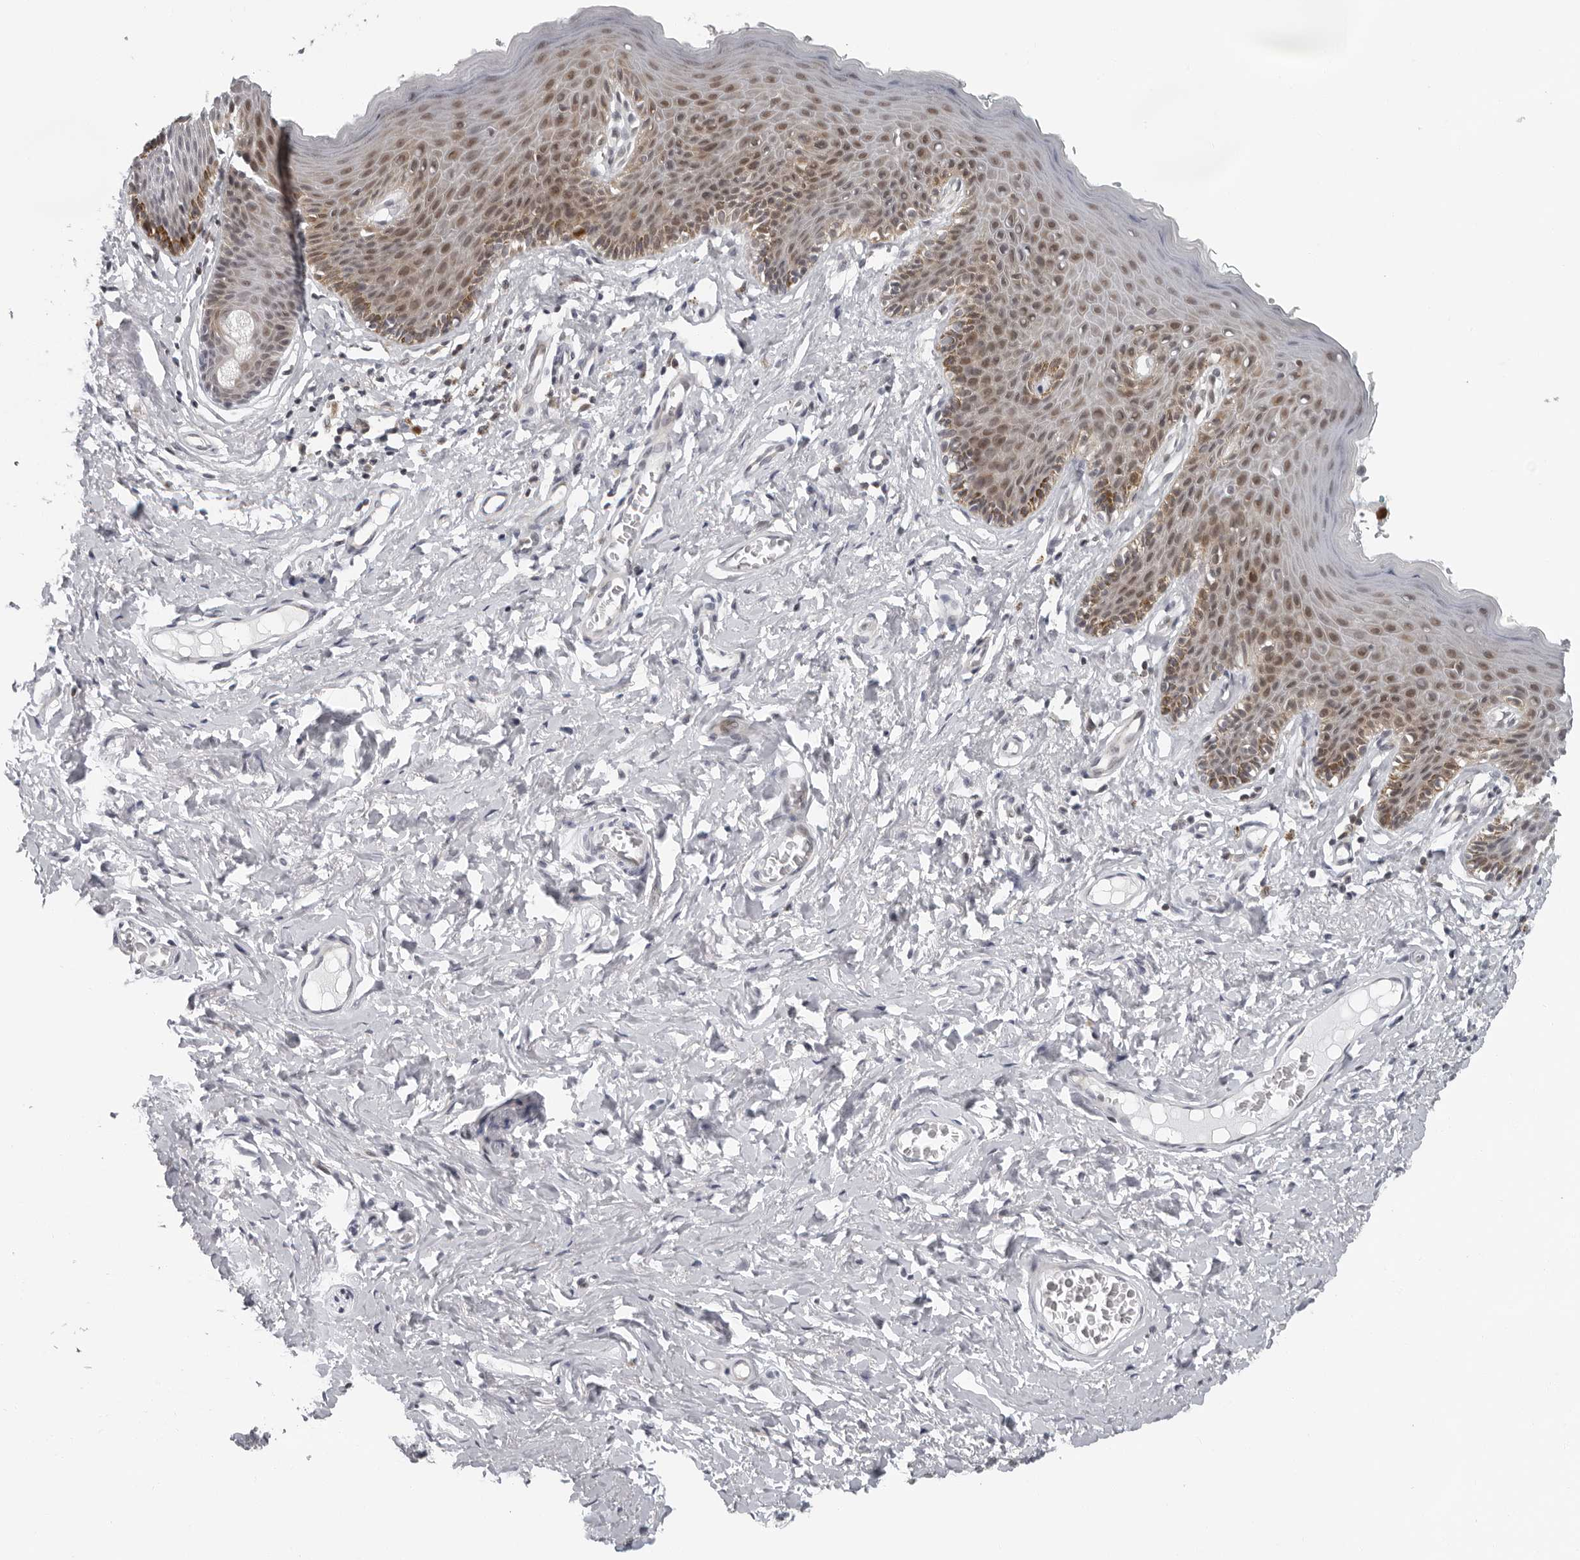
{"staining": {"intensity": "moderate", "quantity": ">75%", "location": "cytoplasmic/membranous,nuclear"}, "tissue": "skin", "cell_type": "Epidermal cells", "image_type": "normal", "snomed": [{"axis": "morphology", "description": "Normal tissue, NOS"}, {"axis": "topography", "description": "Vulva"}], "caption": "A brown stain highlights moderate cytoplasmic/membranous,nuclear expression of a protein in epidermal cells of normal human skin.", "gene": "PIP4K2C", "patient": {"sex": "female", "age": 66}}